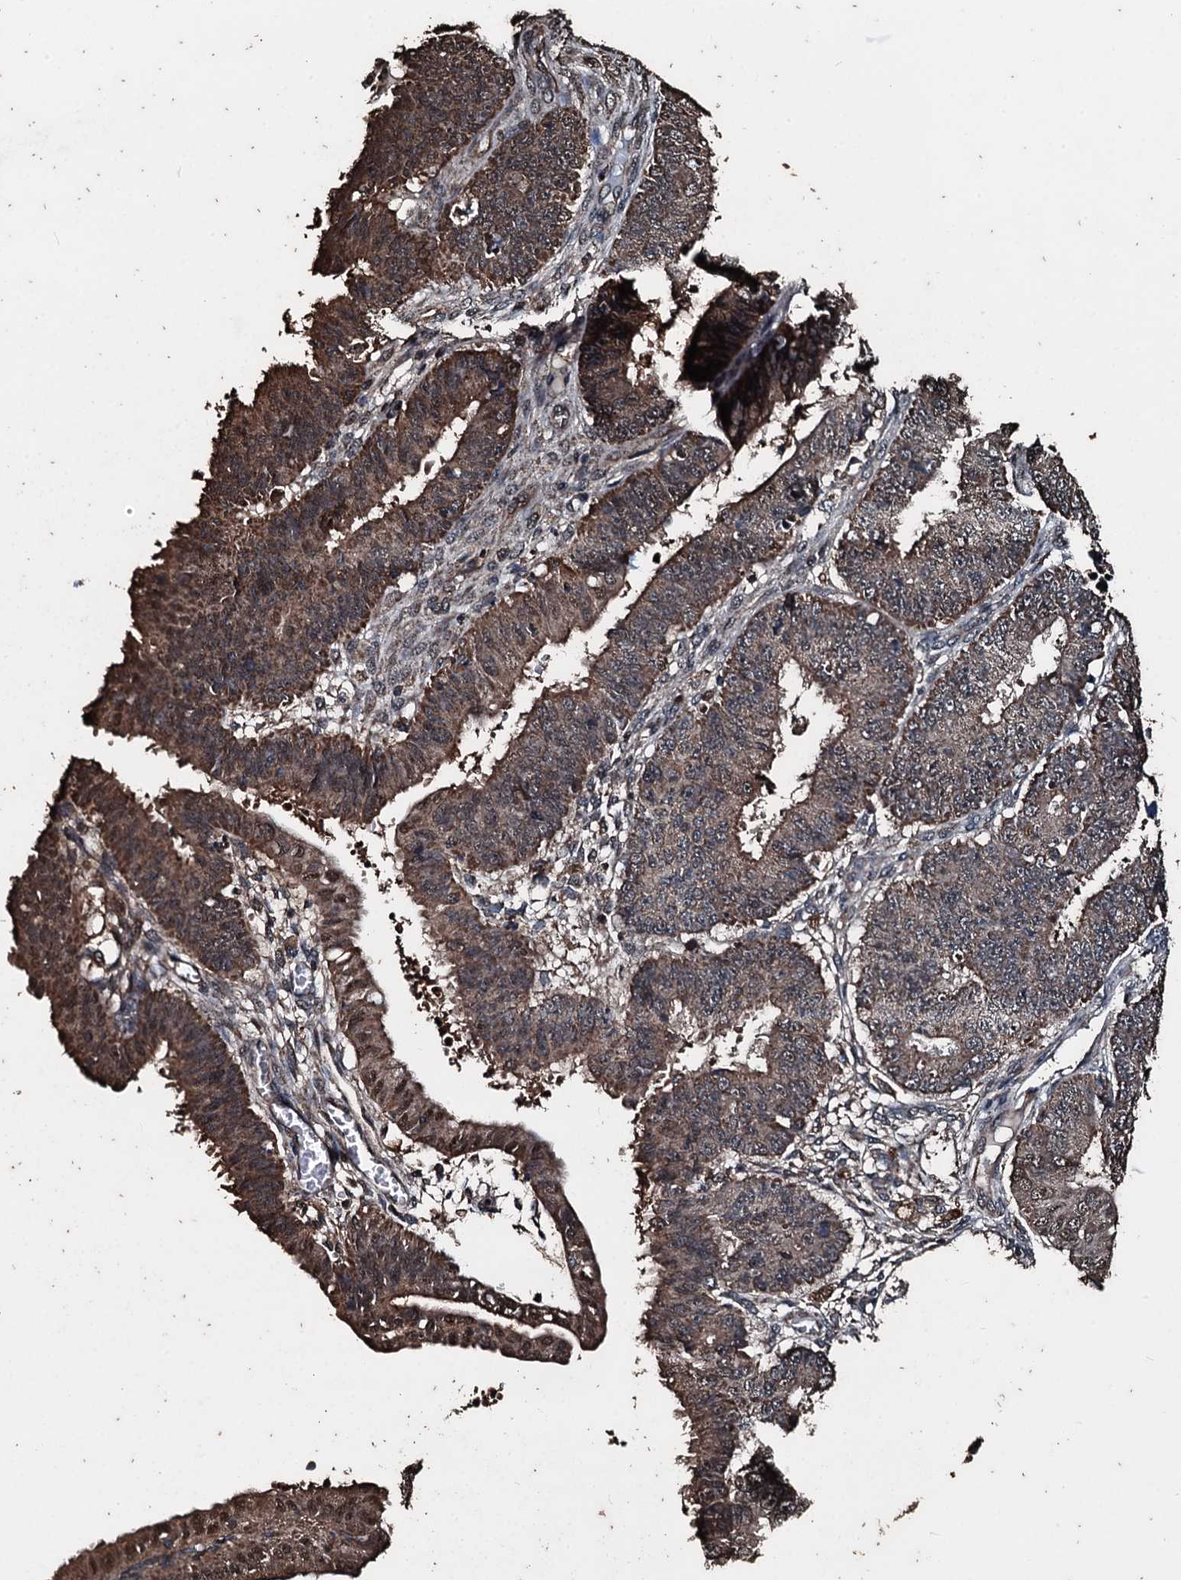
{"staining": {"intensity": "moderate", "quantity": ">75%", "location": "cytoplasmic/membranous,nuclear"}, "tissue": "ovarian cancer", "cell_type": "Tumor cells", "image_type": "cancer", "snomed": [{"axis": "morphology", "description": "Carcinoma, endometroid"}, {"axis": "topography", "description": "Appendix"}, {"axis": "topography", "description": "Ovary"}], "caption": "Protein expression analysis of human ovarian cancer (endometroid carcinoma) reveals moderate cytoplasmic/membranous and nuclear positivity in about >75% of tumor cells.", "gene": "FAAP24", "patient": {"sex": "female", "age": 42}}